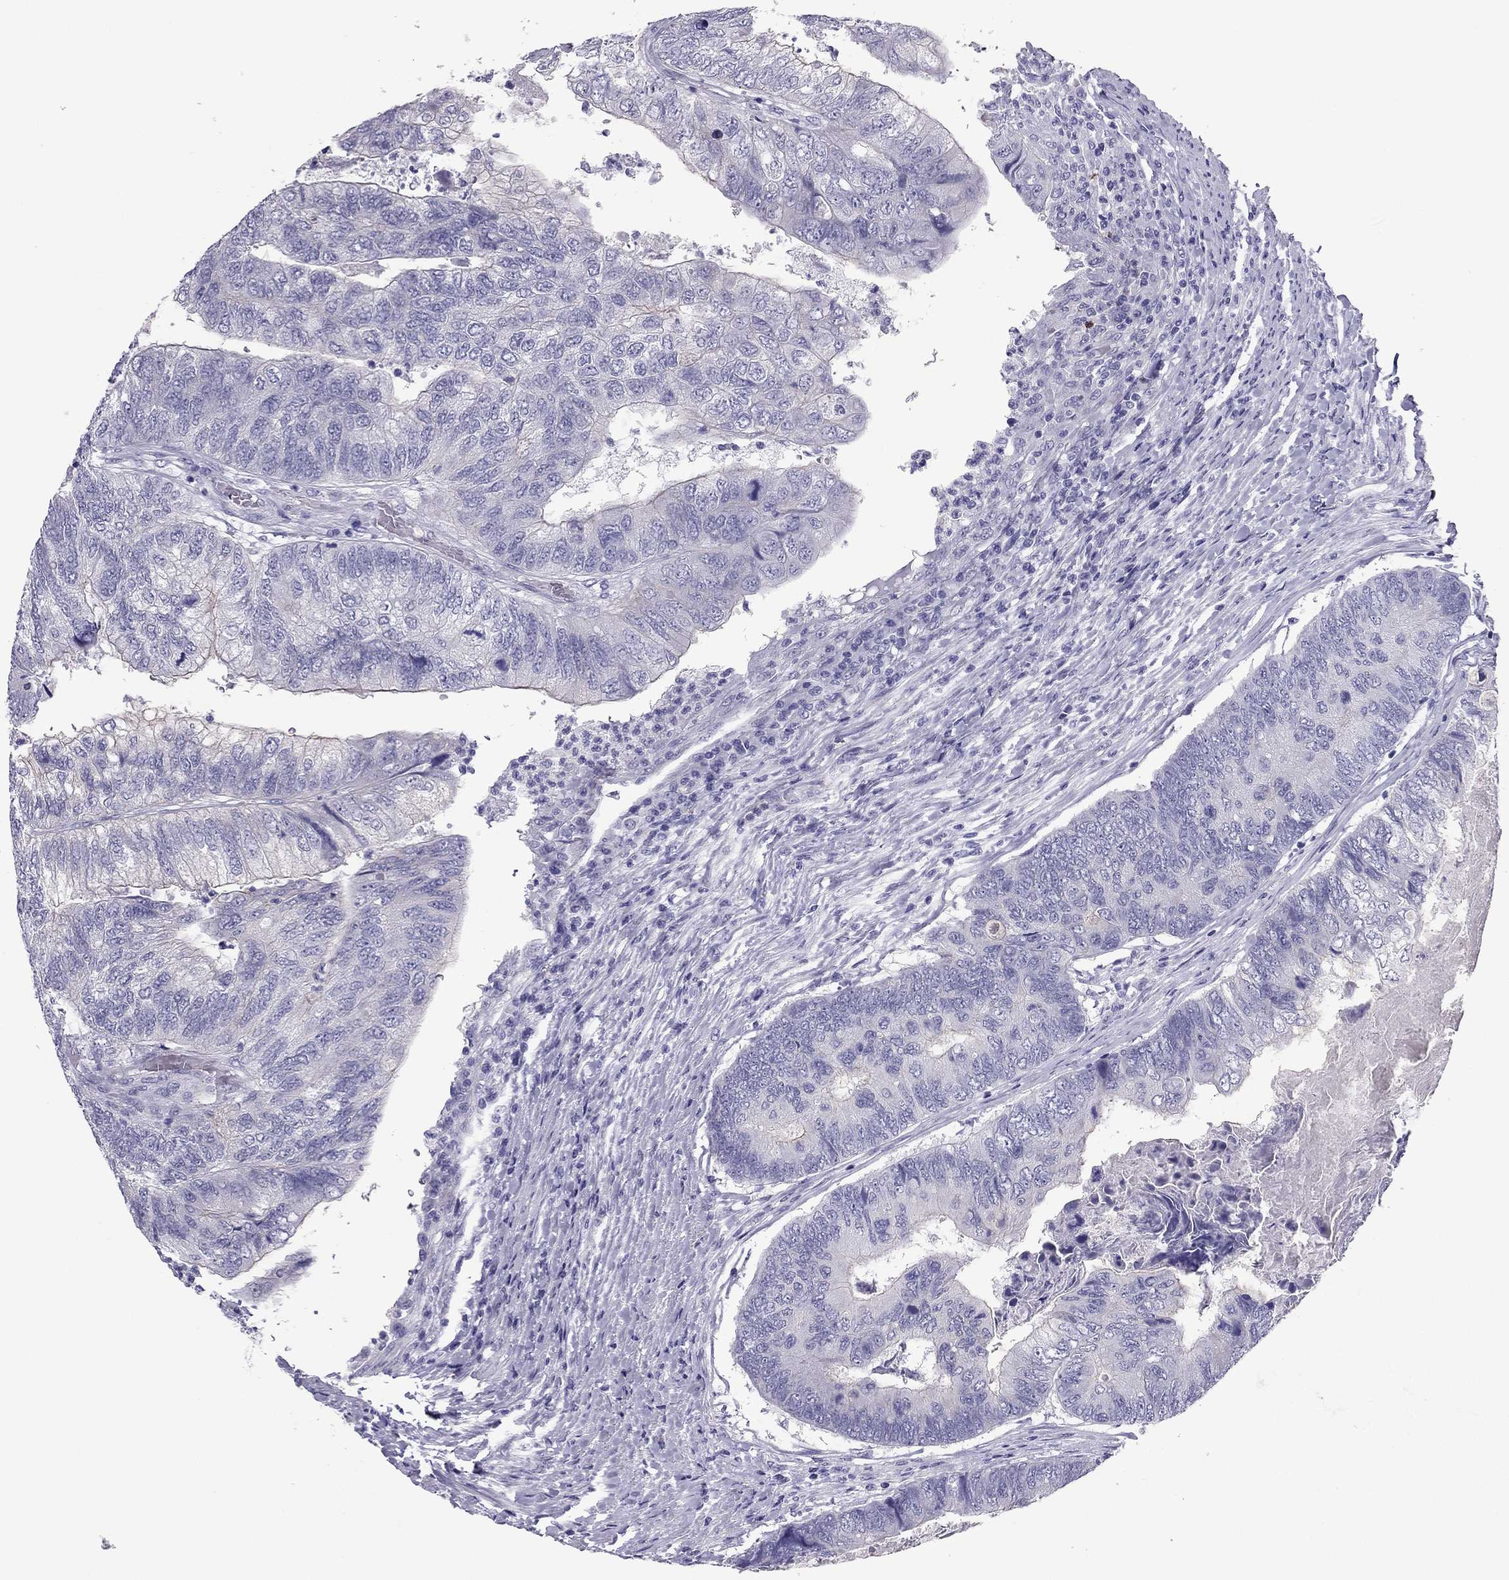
{"staining": {"intensity": "negative", "quantity": "none", "location": "none"}, "tissue": "colorectal cancer", "cell_type": "Tumor cells", "image_type": "cancer", "snomed": [{"axis": "morphology", "description": "Adenocarcinoma, NOS"}, {"axis": "topography", "description": "Colon"}], "caption": "An immunohistochemistry histopathology image of colorectal cancer (adenocarcinoma) is shown. There is no staining in tumor cells of colorectal cancer (adenocarcinoma).", "gene": "PDE6A", "patient": {"sex": "female", "age": 67}}